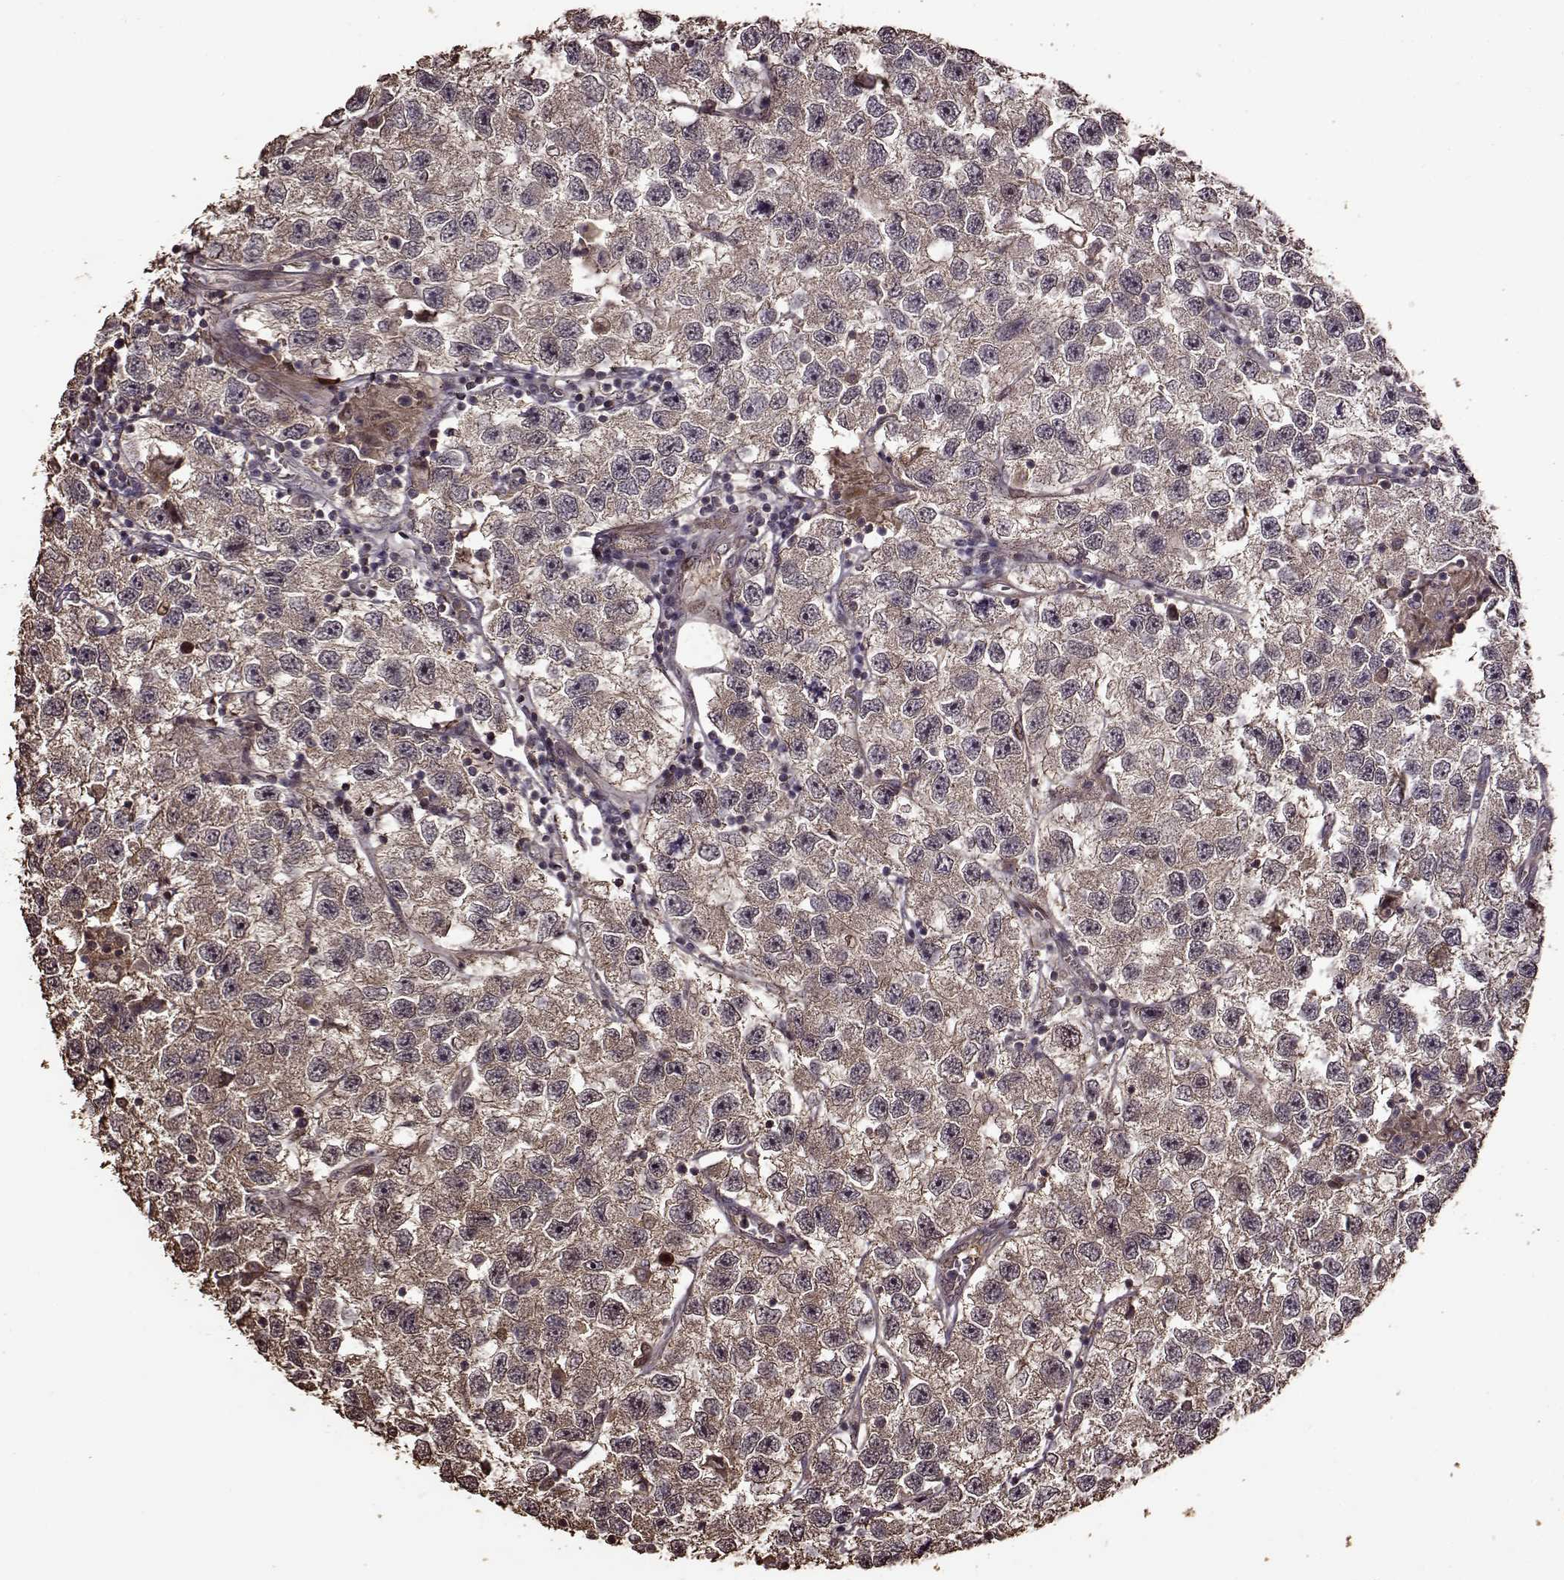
{"staining": {"intensity": "weak", "quantity": "25%-75%", "location": "cytoplasmic/membranous"}, "tissue": "testis cancer", "cell_type": "Tumor cells", "image_type": "cancer", "snomed": [{"axis": "morphology", "description": "Seminoma, NOS"}, {"axis": "topography", "description": "Testis"}], "caption": "Immunohistochemistry (IHC) of human testis seminoma reveals low levels of weak cytoplasmic/membranous staining in about 25%-75% of tumor cells.", "gene": "FBXW11", "patient": {"sex": "male", "age": 26}}